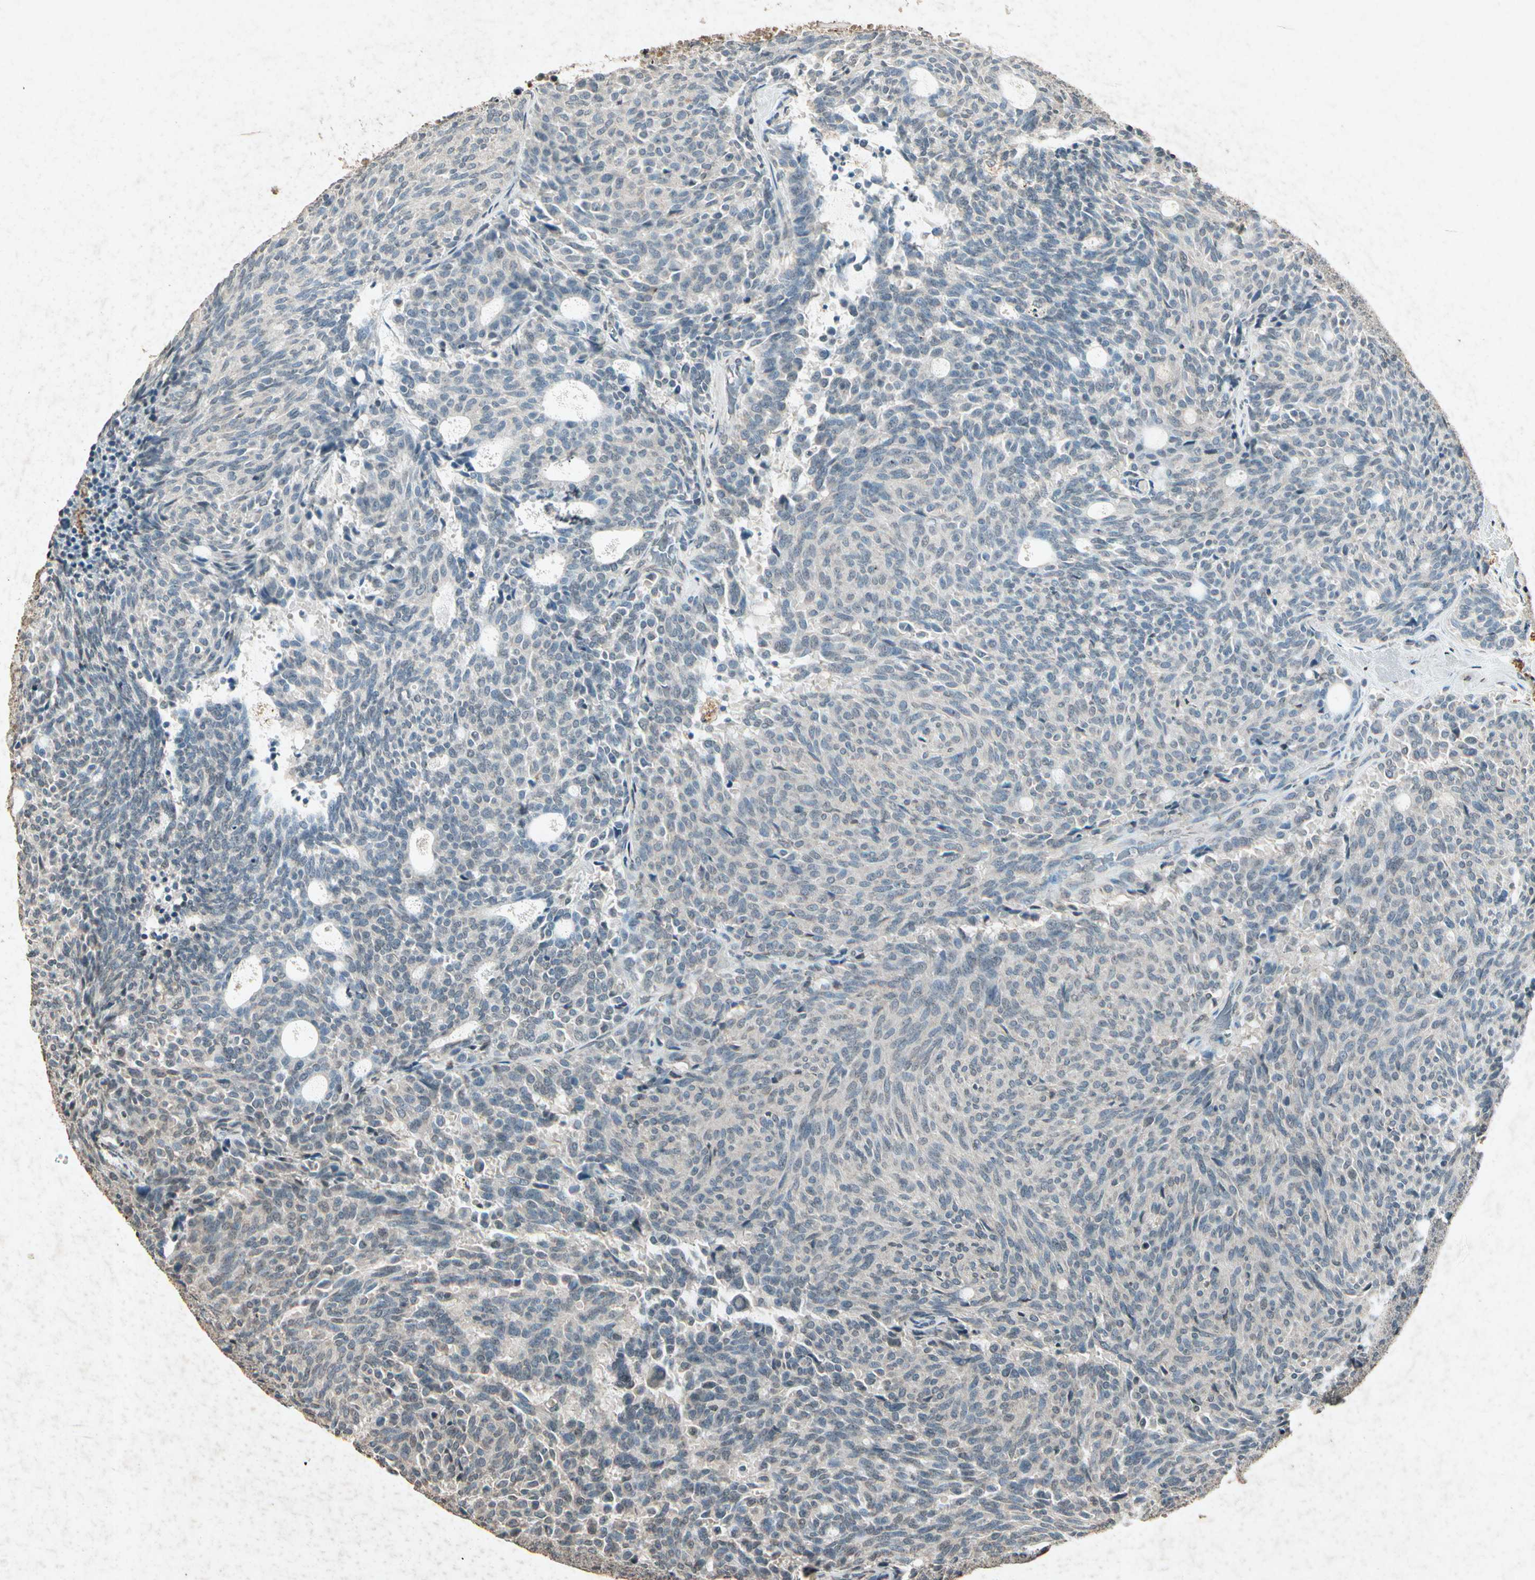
{"staining": {"intensity": "weak", "quantity": "25%-75%", "location": "cytoplasmic/membranous"}, "tissue": "carcinoid", "cell_type": "Tumor cells", "image_type": "cancer", "snomed": [{"axis": "morphology", "description": "Carcinoid, malignant, NOS"}, {"axis": "topography", "description": "Pancreas"}], "caption": "Carcinoid stained with a protein marker exhibits weak staining in tumor cells.", "gene": "GC", "patient": {"sex": "female", "age": 54}}